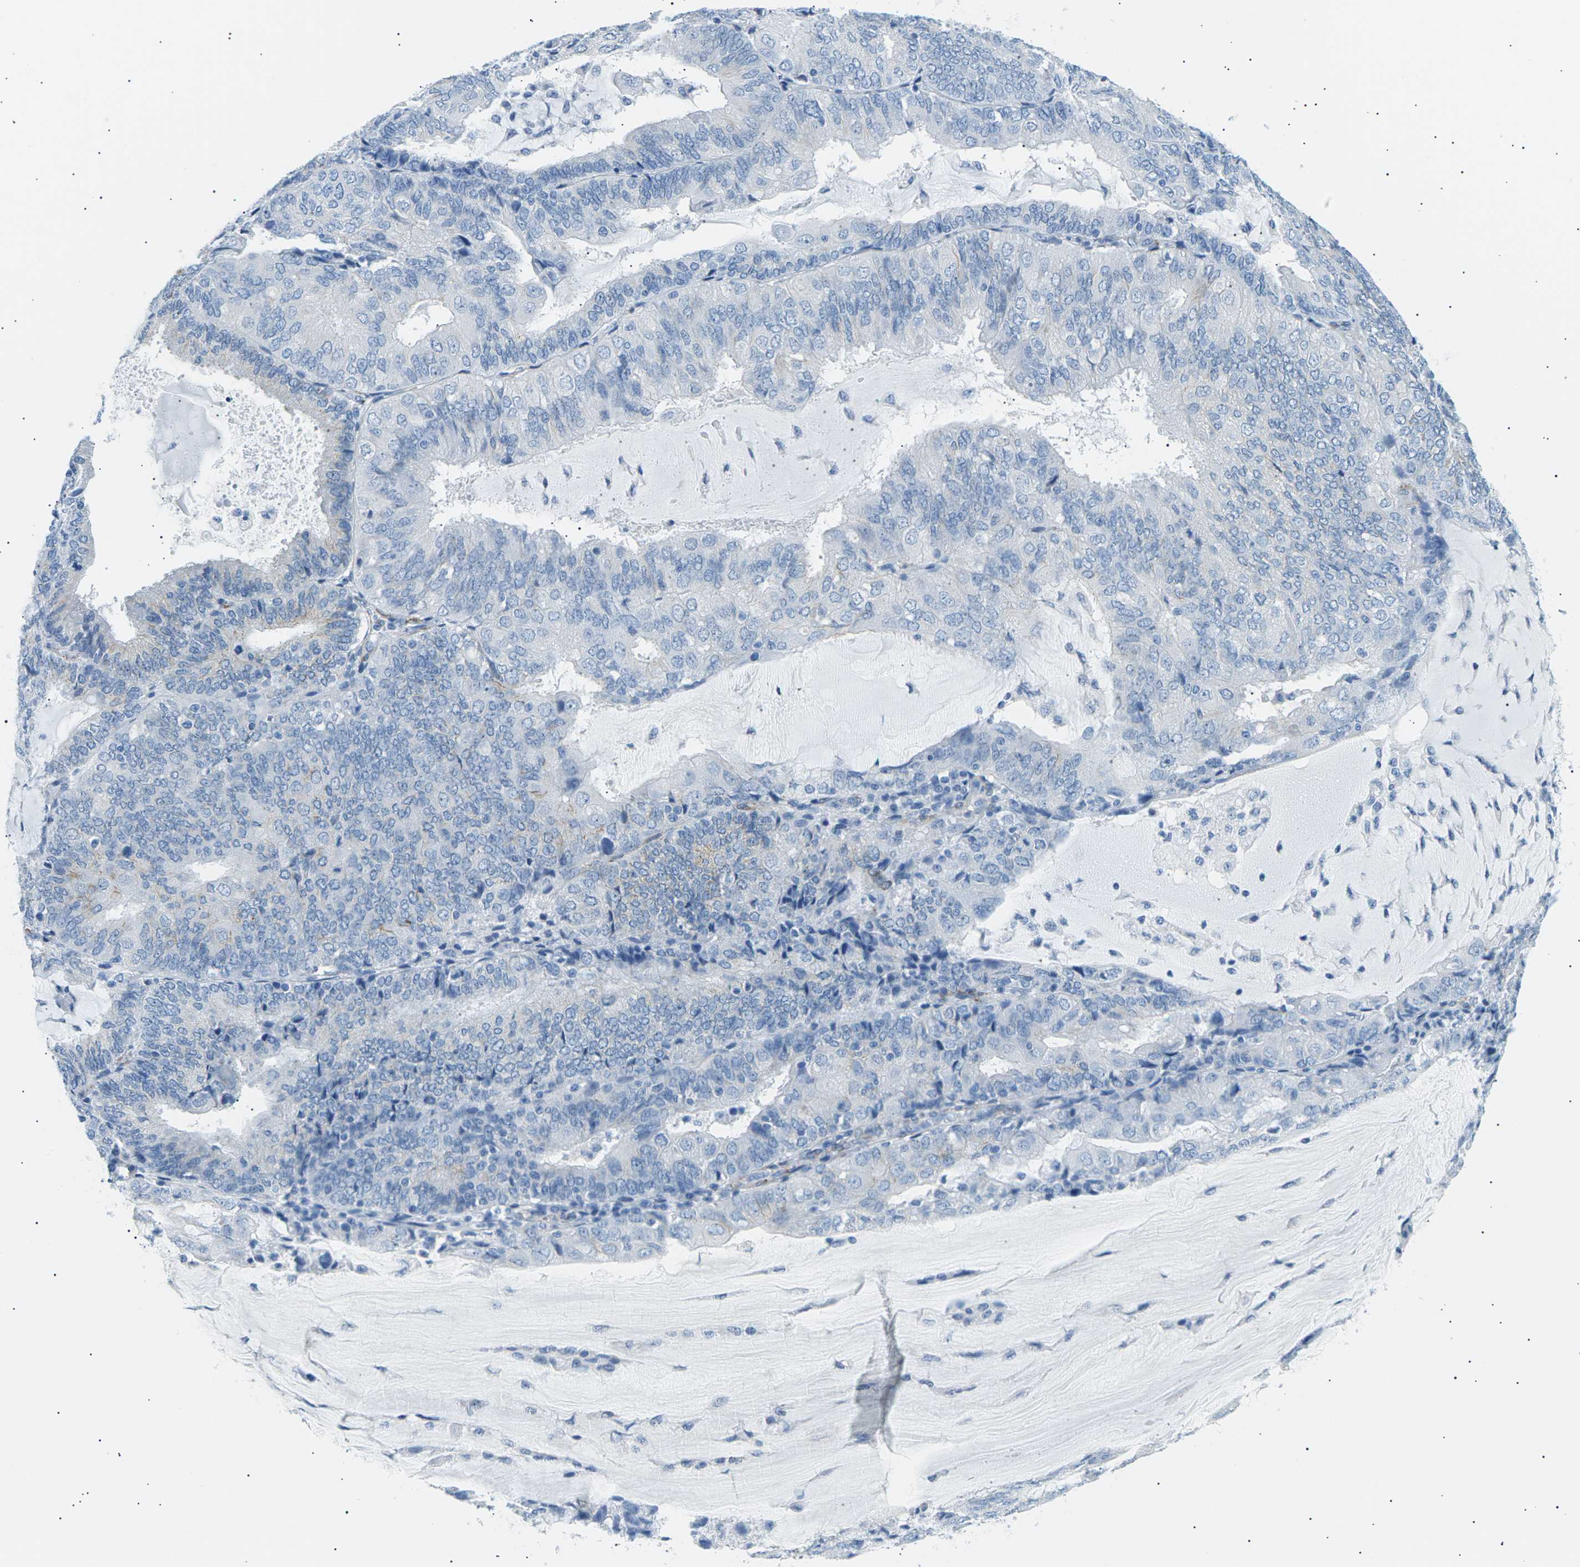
{"staining": {"intensity": "negative", "quantity": "none", "location": "none"}, "tissue": "endometrial cancer", "cell_type": "Tumor cells", "image_type": "cancer", "snomed": [{"axis": "morphology", "description": "Adenocarcinoma, NOS"}, {"axis": "topography", "description": "Endometrium"}], "caption": "Immunohistochemistry (IHC) of endometrial cancer (adenocarcinoma) exhibits no positivity in tumor cells.", "gene": "SEPTIN5", "patient": {"sex": "female", "age": 81}}